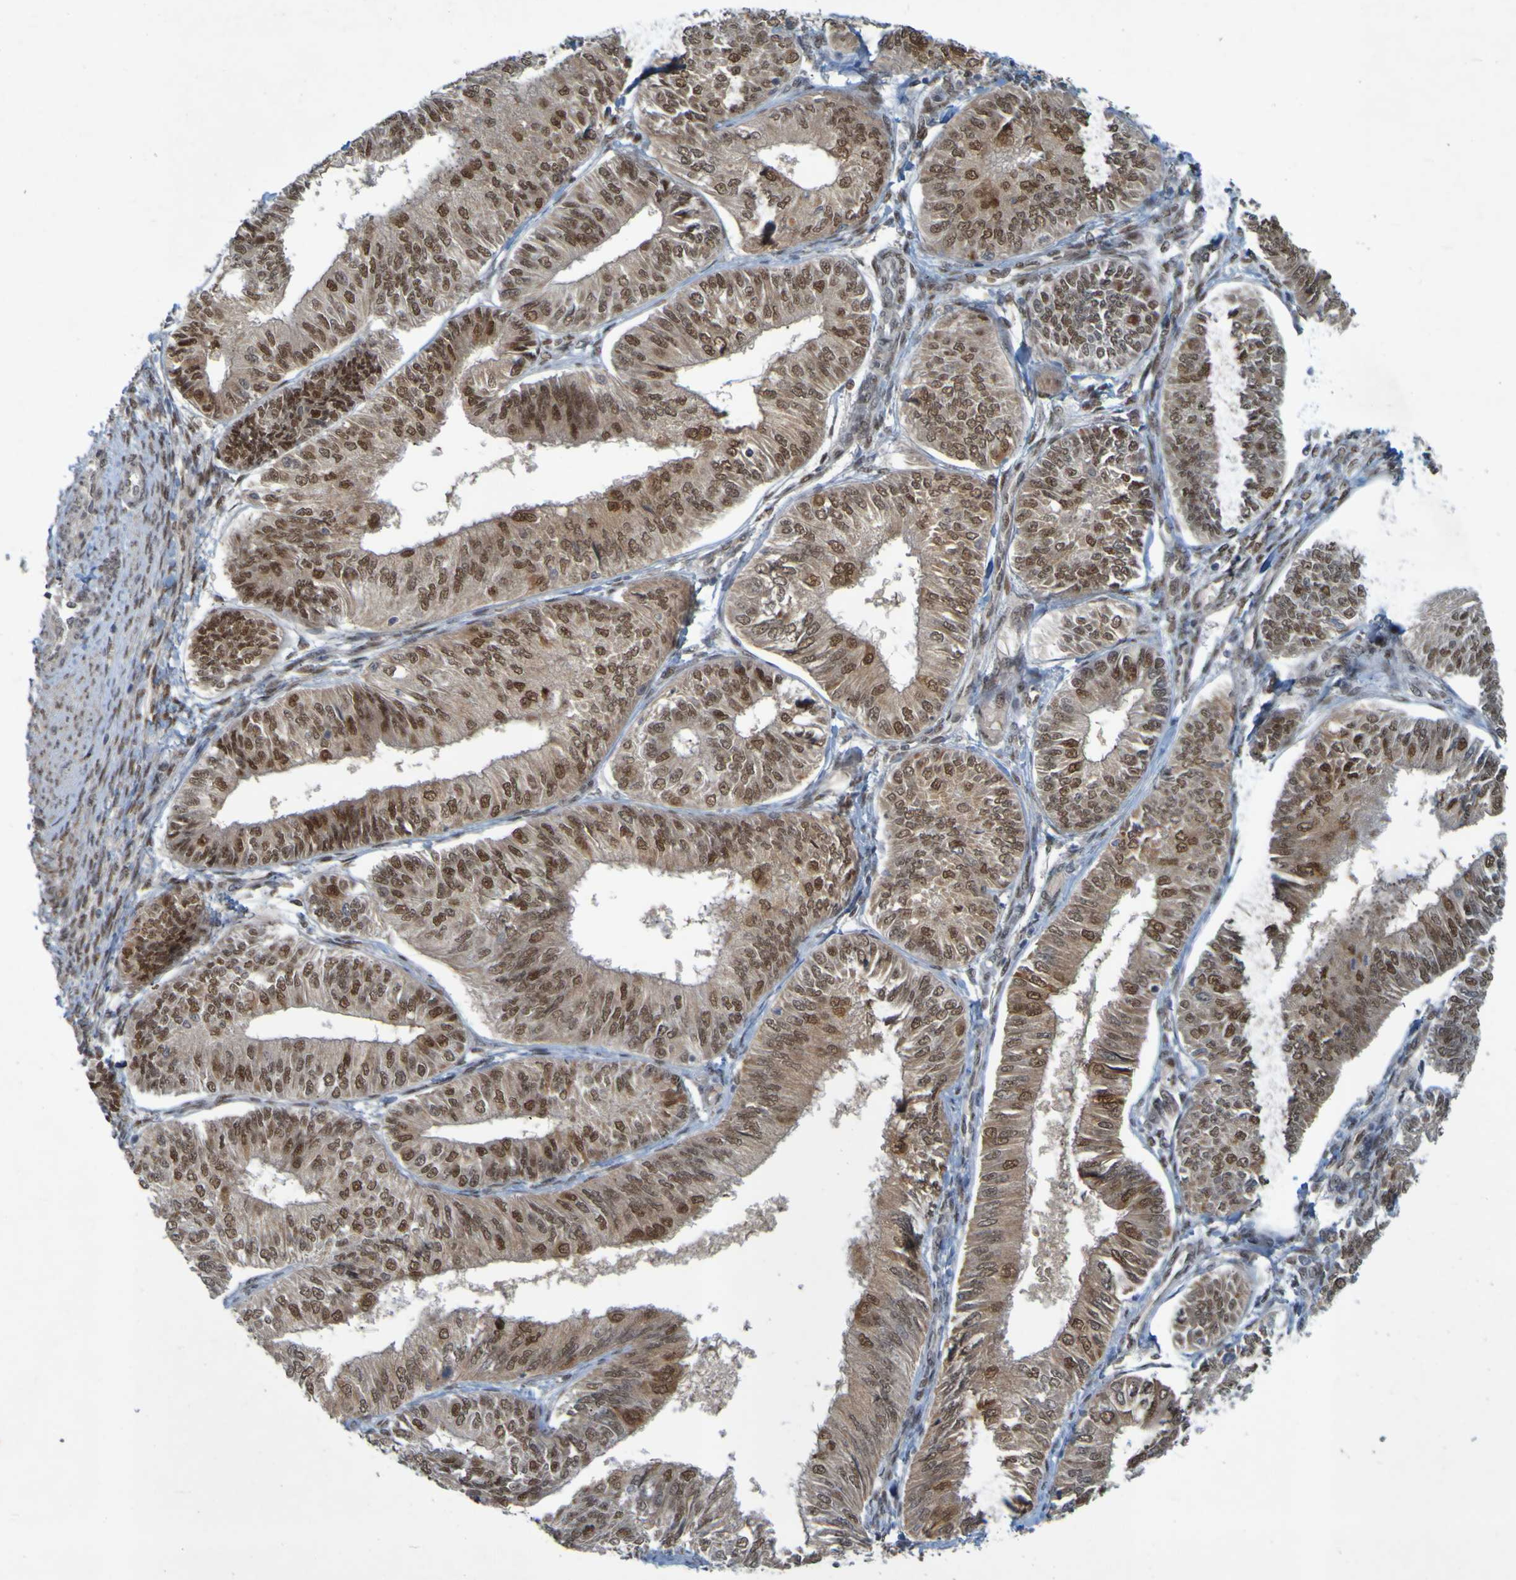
{"staining": {"intensity": "strong", "quantity": ">75%", "location": "cytoplasmic/membranous,nuclear"}, "tissue": "endometrial cancer", "cell_type": "Tumor cells", "image_type": "cancer", "snomed": [{"axis": "morphology", "description": "Adenocarcinoma, NOS"}, {"axis": "topography", "description": "Endometrium"}], "caption": "The immunohistochemical stain shows strong cytoplasmic/membranous and nuclear expression in tumor cells of endometrial adenocarcinoma tissue. (brown staining indicates protein expression, while blue staining denotes nuclei).", "gene": "MCPH1", "patient": {"sex": "female", "age": 58}}